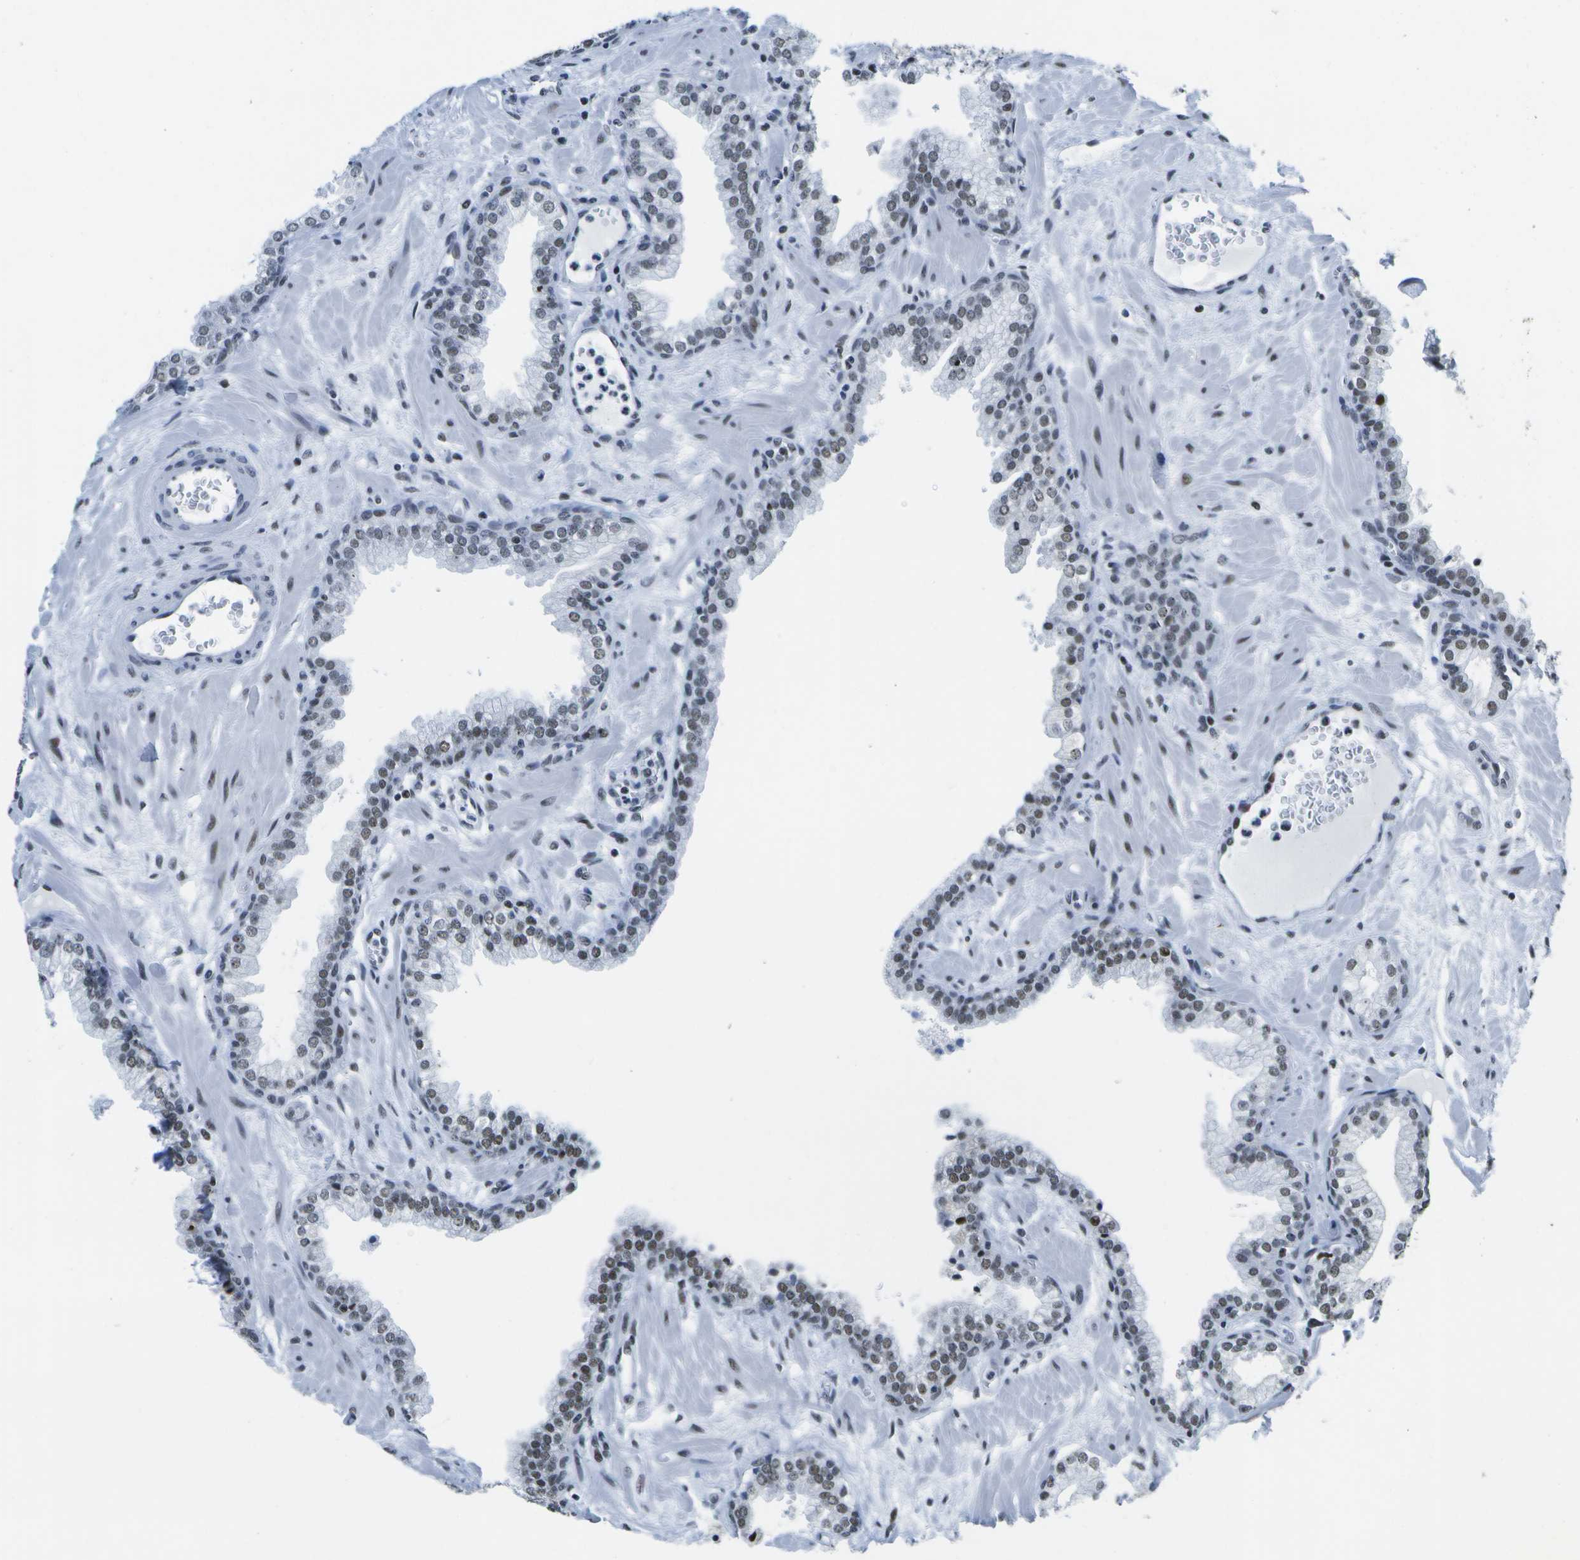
{"staining": {"intensity": "moderate", "quantity": "25%-75%", "location": "nuclear"}, "tissue": "prostate", "cell_type": "Glandular cells", "image_type": "normal", "snomed": [{"axis": "morphology", "description": "Normal tissue, NOS"}, {"axis": "morphology", "description": "Urothelial carcinoma, Low grade"}, {"axis": "topography", "description": "Urinary bladder"}, {"axis": "topography", "description": "Prostate"}], "caption": "Immunohistochemistry (IHC) of normal human prostate reveals medium levels of moderate nuclear staining in about 25%-75% of glandular cells.", "gene": "NSRP1", "patient": {"sex": "male", "age": 60}}